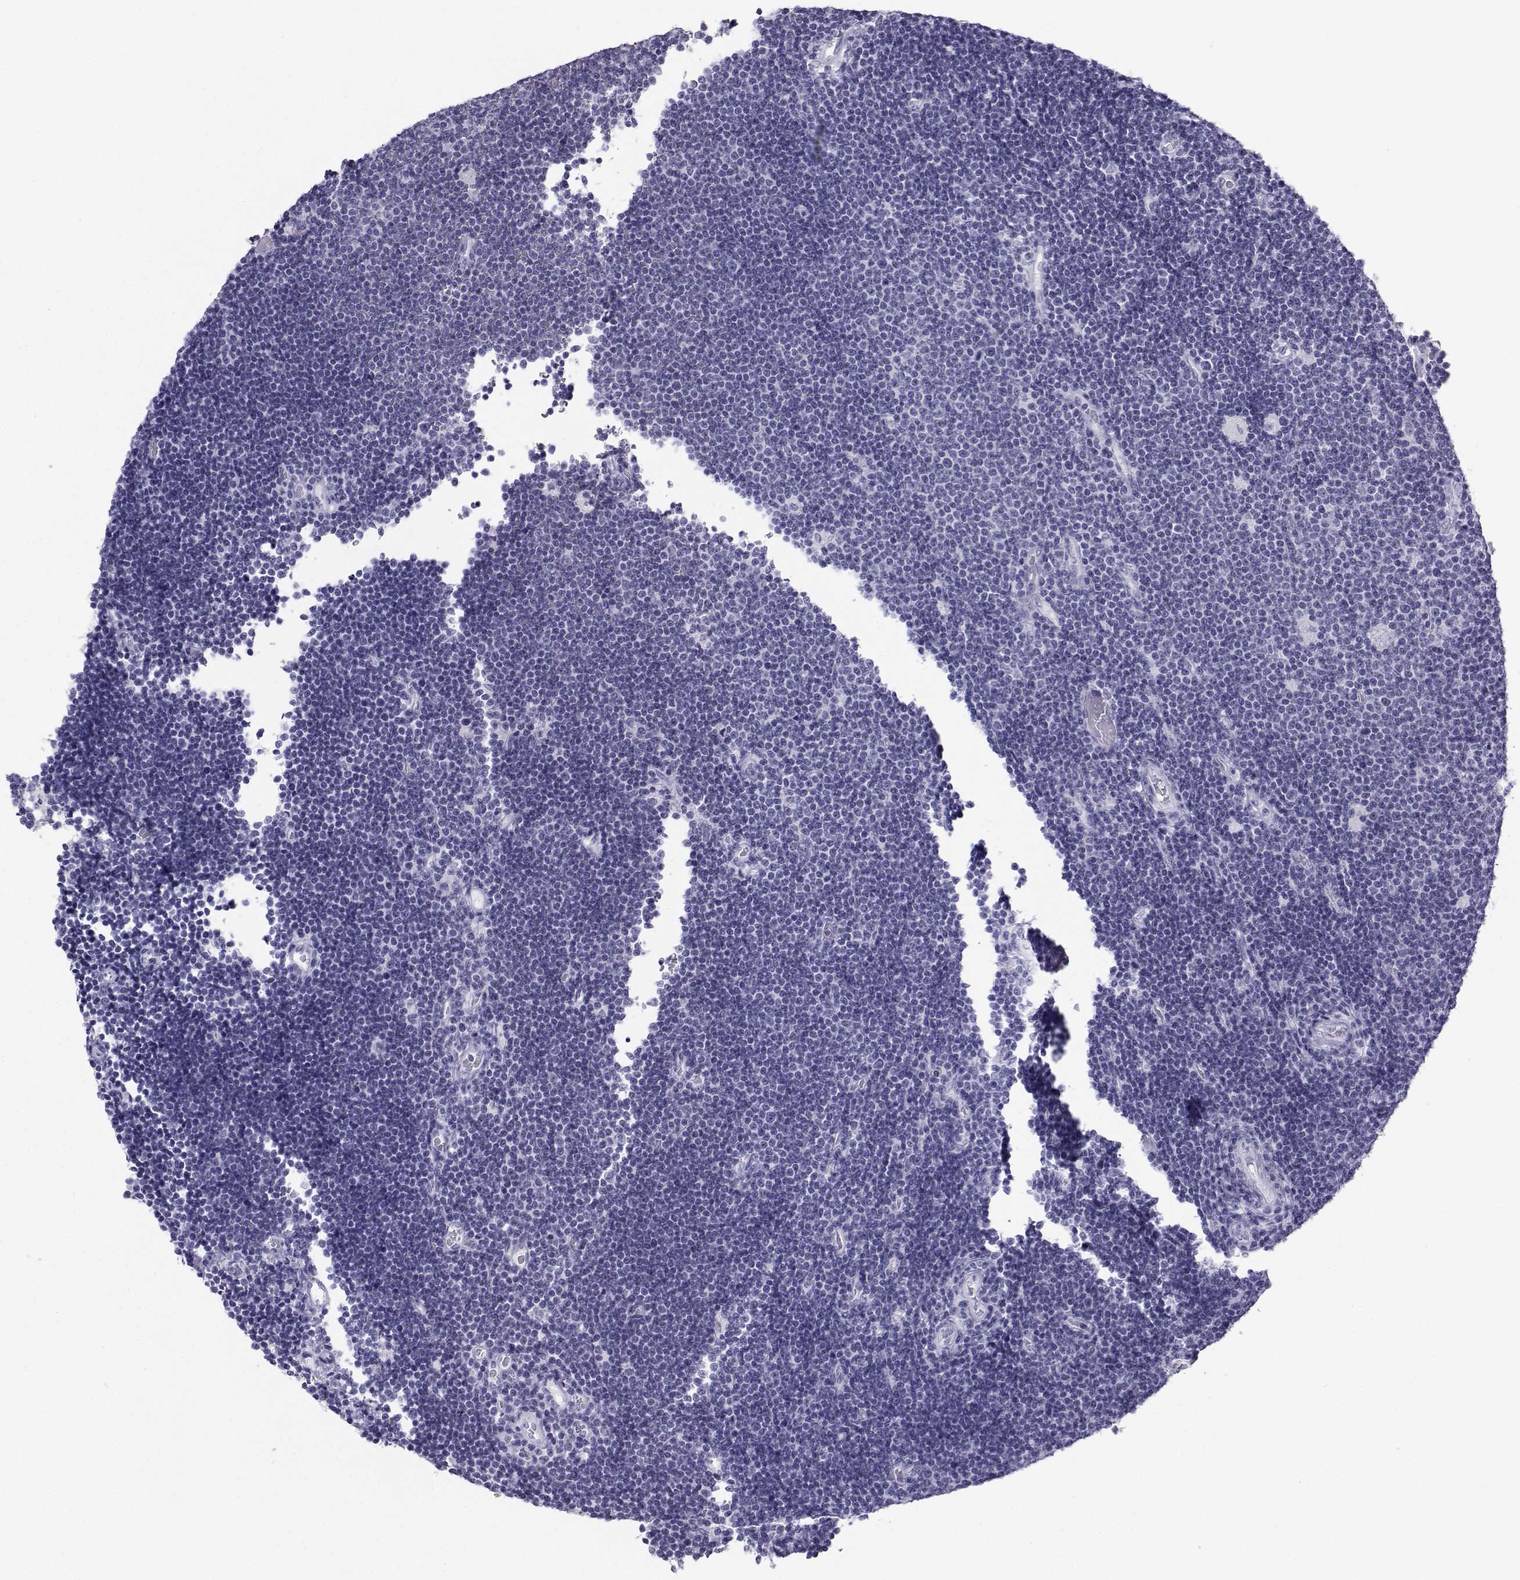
{"staining": {"intensity": "negative", "quantity": "none", "location": "none"}, "tissue": "lymphoma", "cell_type": "Tumor cells", "image_type": "cancer", "snomed": [{"axis": "morphology", "description": "Malignant lymphoma, non-Hodgkin's type, Low grade"}, {"axis": "topography", "description": "Brain"}], "caption": "DAB (3,3'-diaminobenzidine) immunohistochemical staining of human lymphoma reveals no significant positivity in tumor cells.", "gene": "SST", "patient": {"sex": "female", "age": 66}}